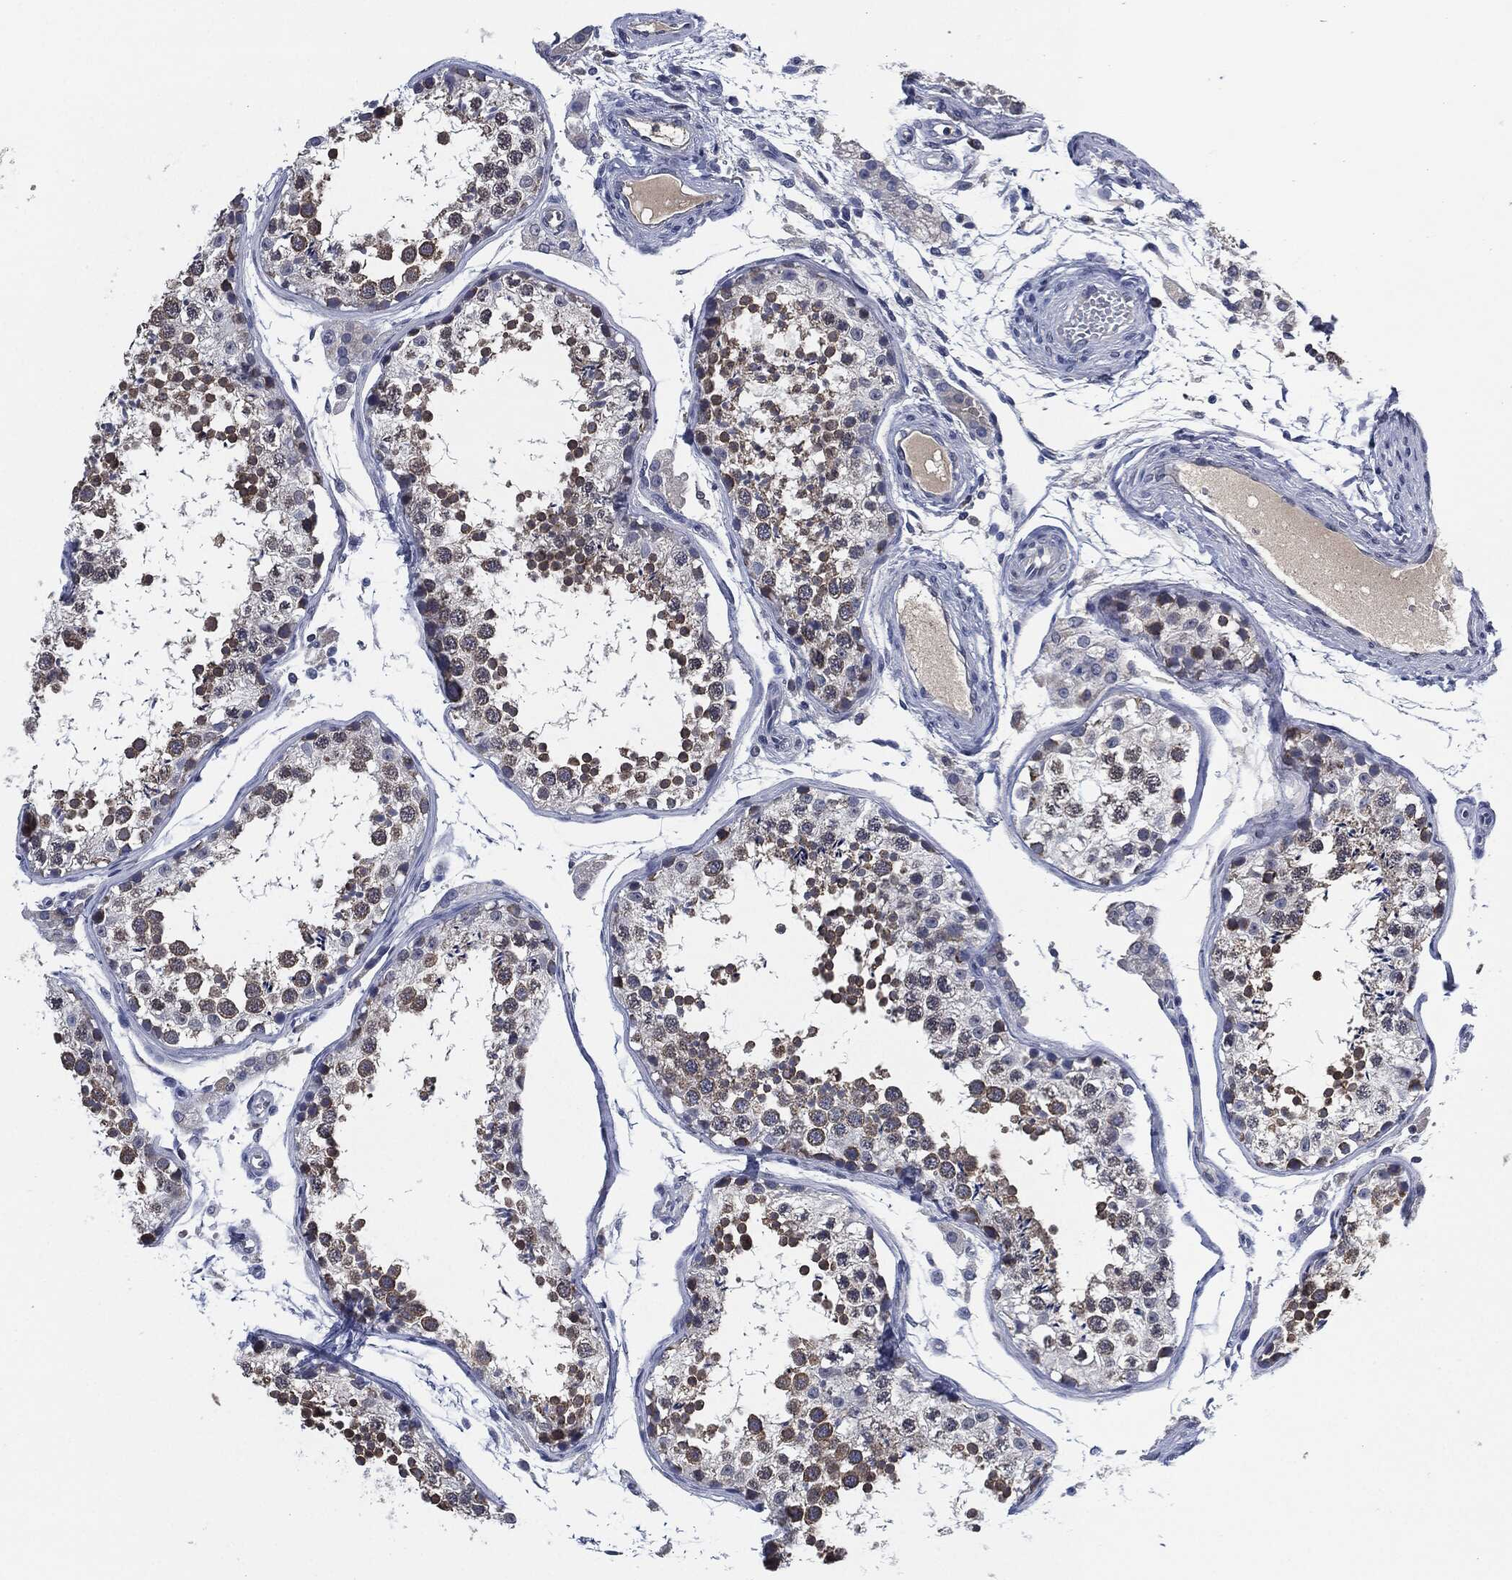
{"staining": {"intensity": "moderate", "quantity": "25%-75%", "location": "cytoplasmic/membranous"}, "tissue": "testis", "cell_type": "Cells in seminiferous ducts", "image_type": "normal", "snomed": [{"axis": "morphology", "description": "Normal tissue, NOS"}, {"axis": "topography", "description": "Testis"}], "caption": "Immunohistochemical staining of benign testis reveals medium levels of moderate cytoplasmic/membranous staining in about 25%-75% of cells in seminiferous ducts.", "gene": "IL2RG", "patient": {"sex": "male", "age": 29}}